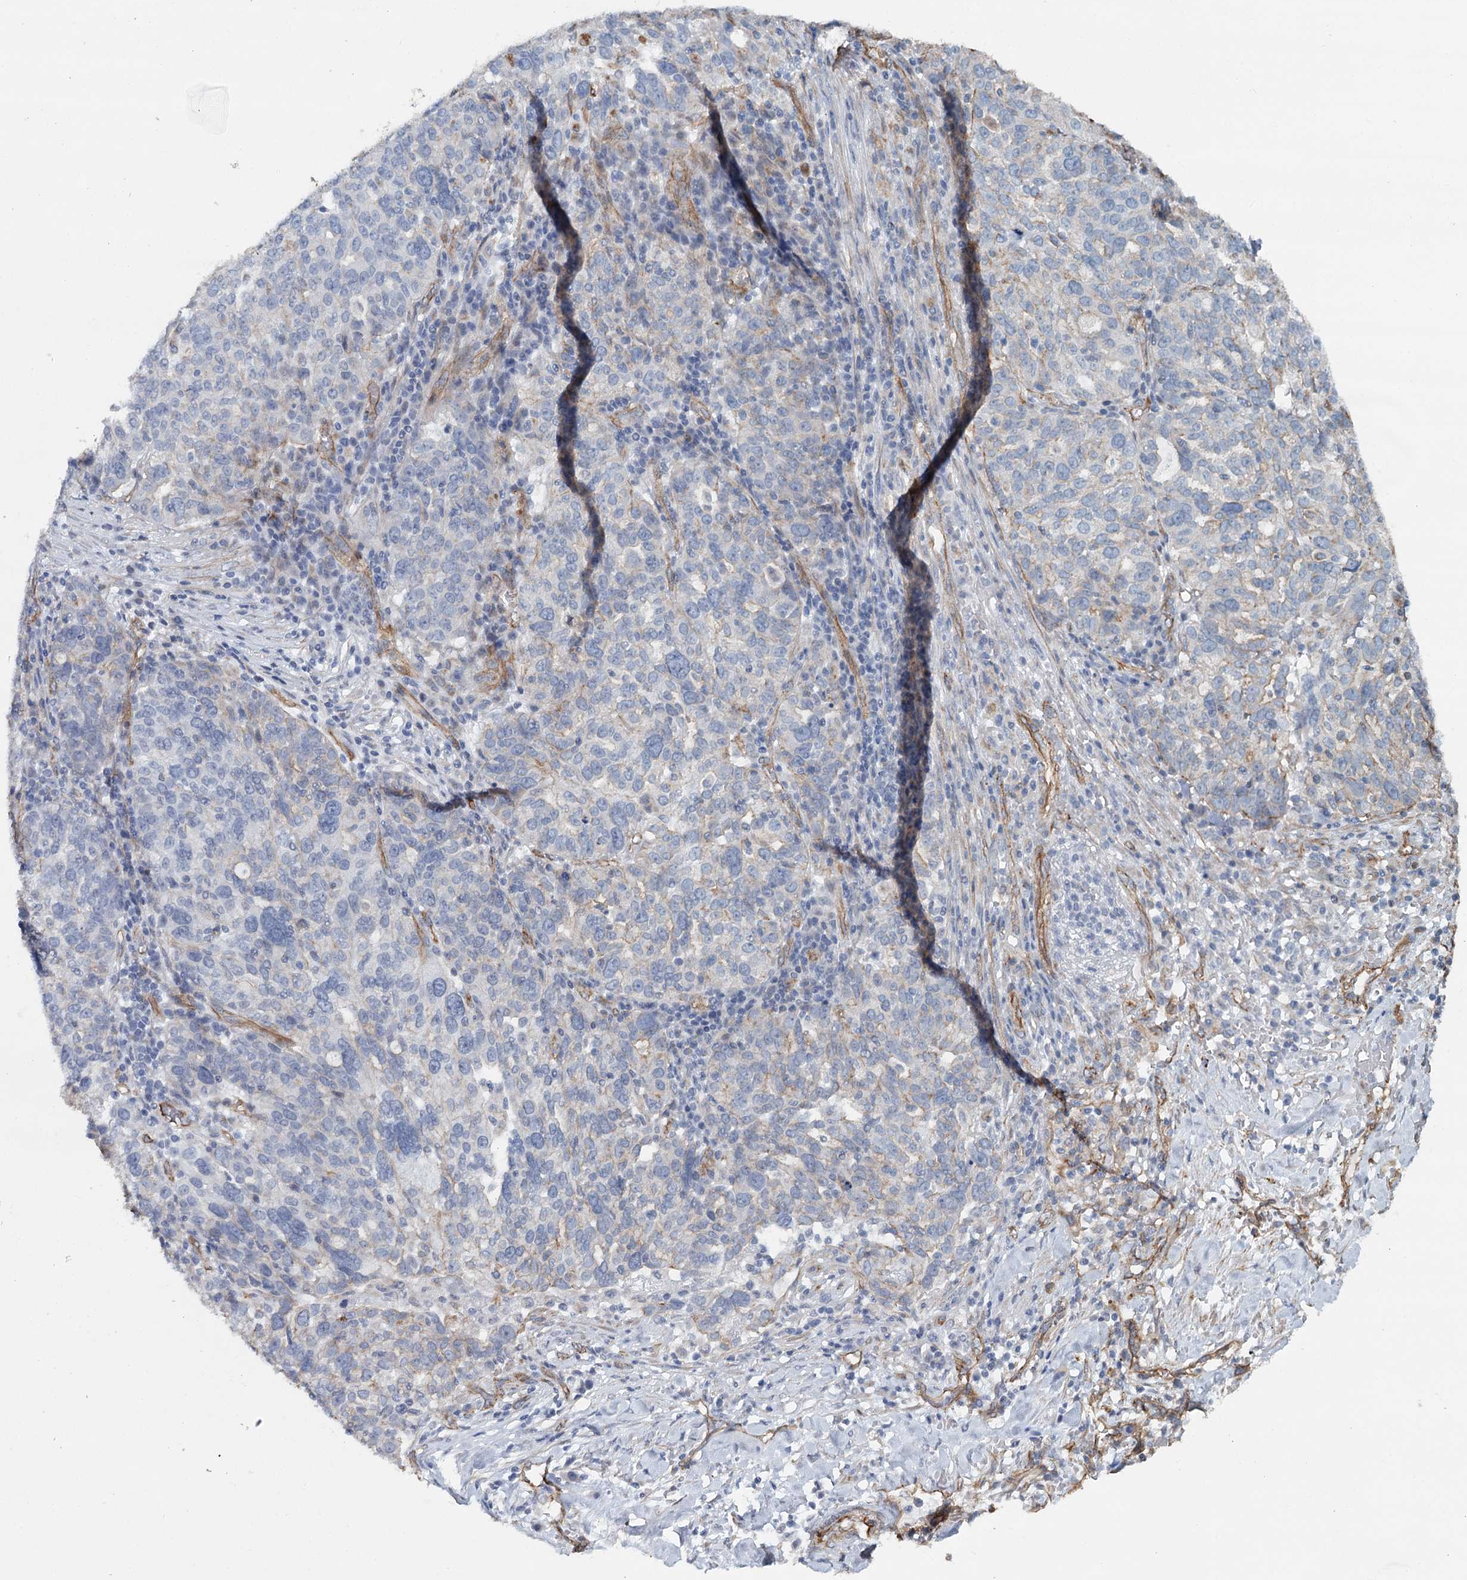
{"staining": {"intensity": "negative", "quantity": "none", "location": "none"}, "tissue": "ovarian cancer", "cell_type": "Tumor cells", "image_type": "cancer", "snomed": [{"axis": "morphology", "description": "Cystadenocarcinoma, serous, NOS"}, {"axis": "topography", "description": "Ovary"}], "caption": "DAB immunohistochemical staining of human serous cystadenocarcinoma (ovarian) exhibits no significant expression in tumor cells. The staining was performed using DAB to visualize the protein expression in brown, while the nuclei were stained in blue with hematoxylin (Magnification: 20x).", "gene": "SYNPO", "patient": {"sex": "female", "age": 59}}